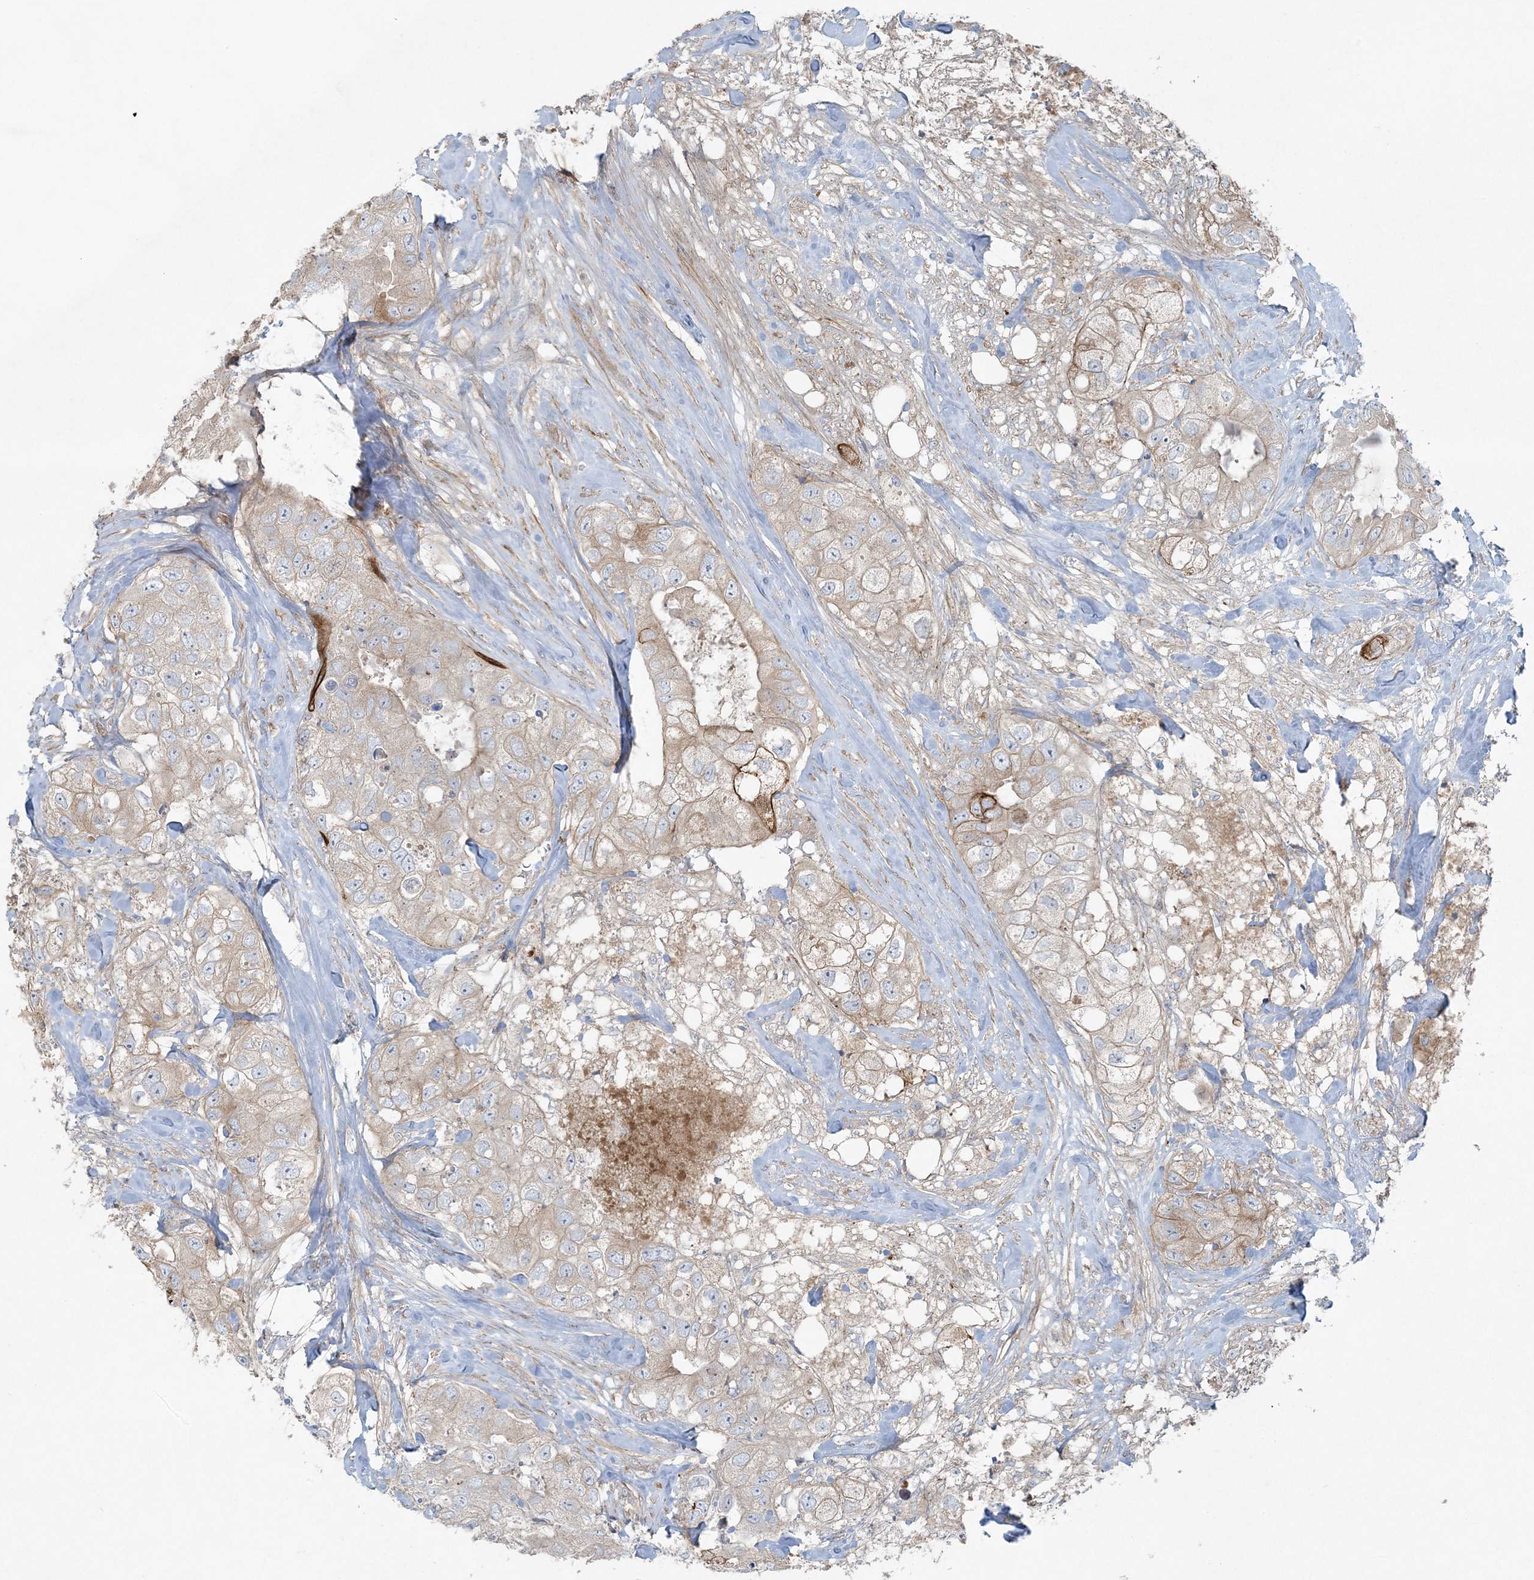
{"staining": {"intensity": "moderate", "quantity": "25%-75%", "location": "cytoplasmic/membranous"}, "tissue": "breast cancer", "cell_type": "Tumor cells", "image_type": "cancer", "snomed": [{"axis": "morphology", "description": "Duct carcinoma"}, {"axis": "topography", "description": "Breast"}], "caption": "A brown stain labels moderate cytoplasmic/membranous expression of a protein in infiltrating ductal carcinoma (breast) tumor cells. (DAB (3,3'-diaminobenzidine) = brown stain, brightfield microscopy at high magnification).", "gene": "PIK3R4", "patient": {"sex": "female", "age": 62}}